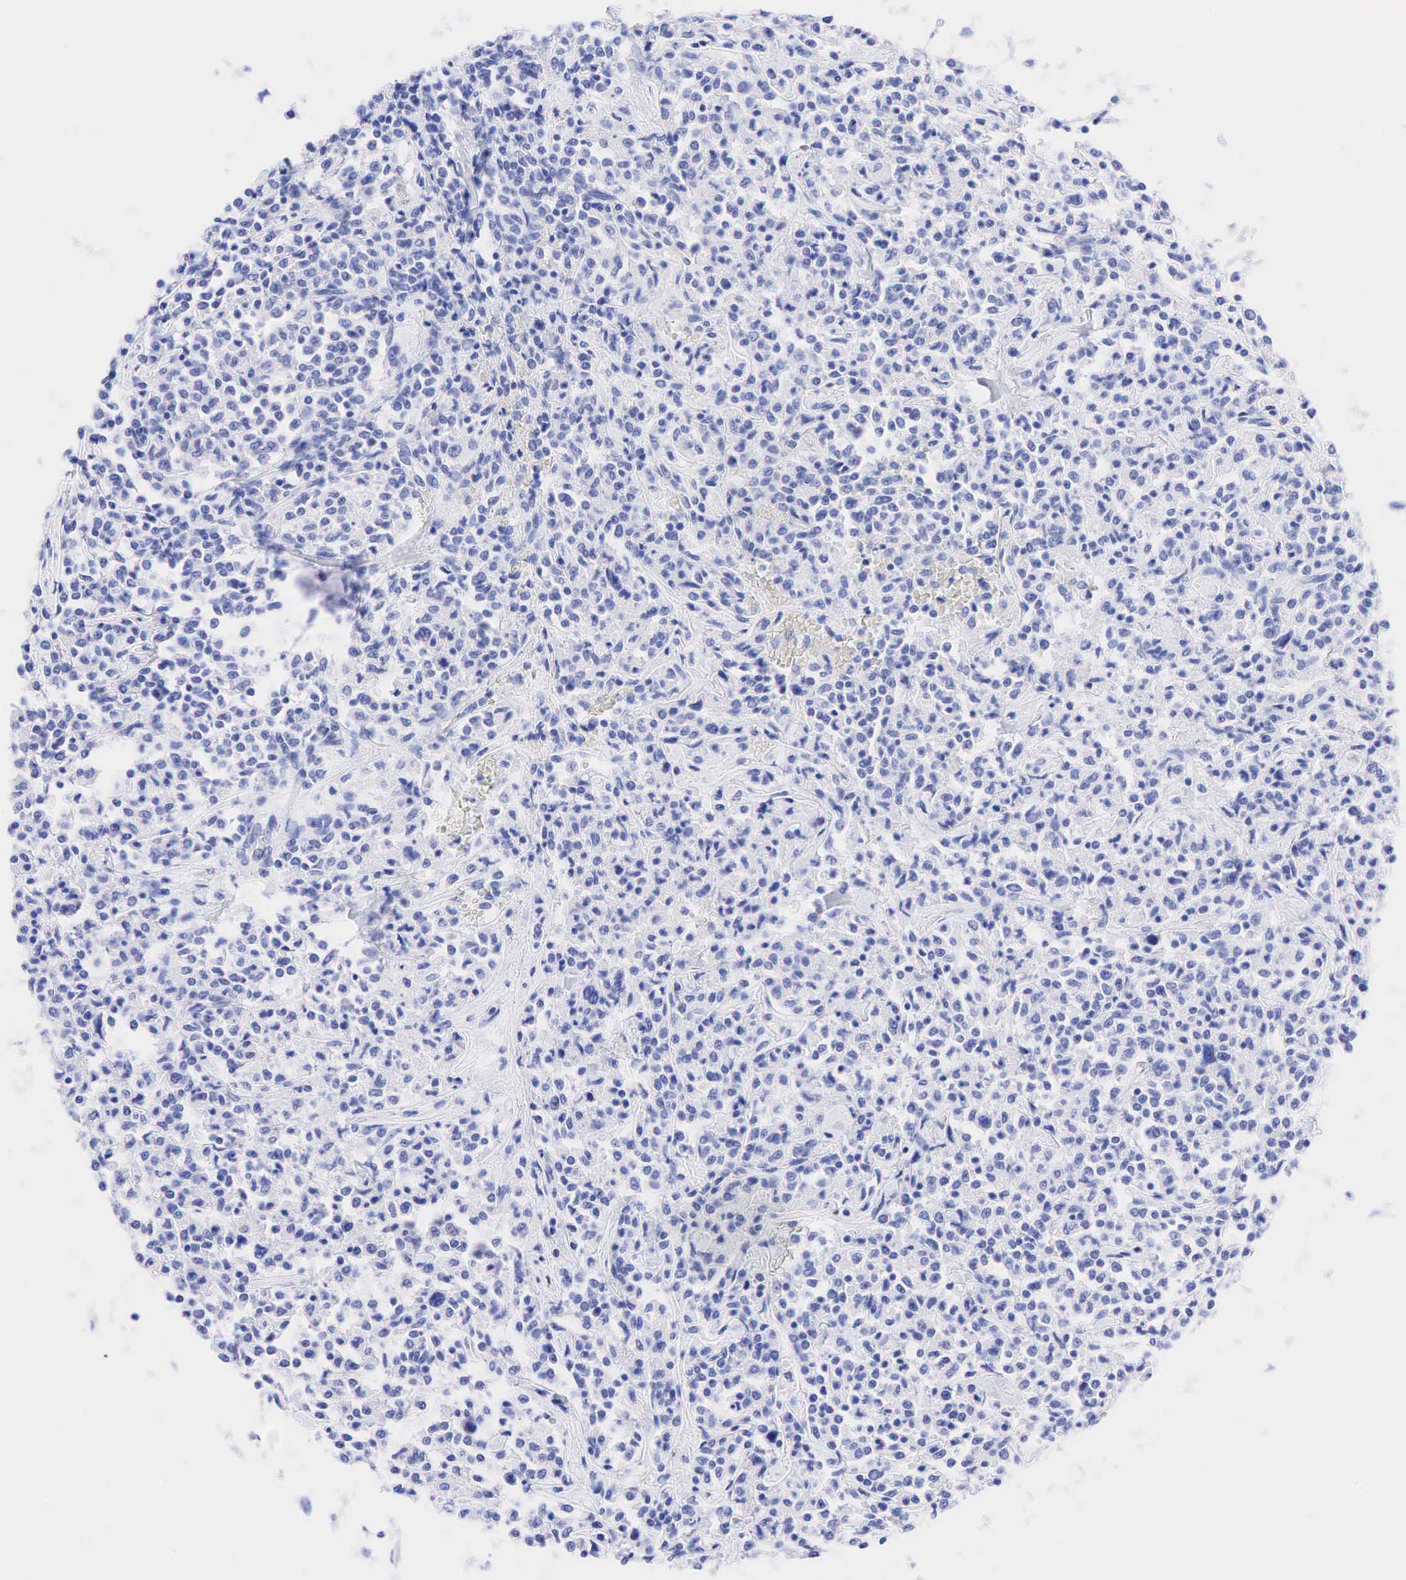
{"staining": {"intensity": "negative", "quantity": "none", "location": "none"}, "tissue": "lymphoma", "cell_type": "Tumor cells", "image_type": "cancer", "snomed": [{"axis": "morphology", "description": "Malignant lymphoma, non-Hodgkin's type, Low grade"}, {"axis": "topography", "description": "Small intestine"}], "caption": "Immunohistochemical staining of human lymphoma exhibits no significant staining in tumor cells.", "gene": "CEACAM5", "patient": {"sex": "female", "age": 59}}